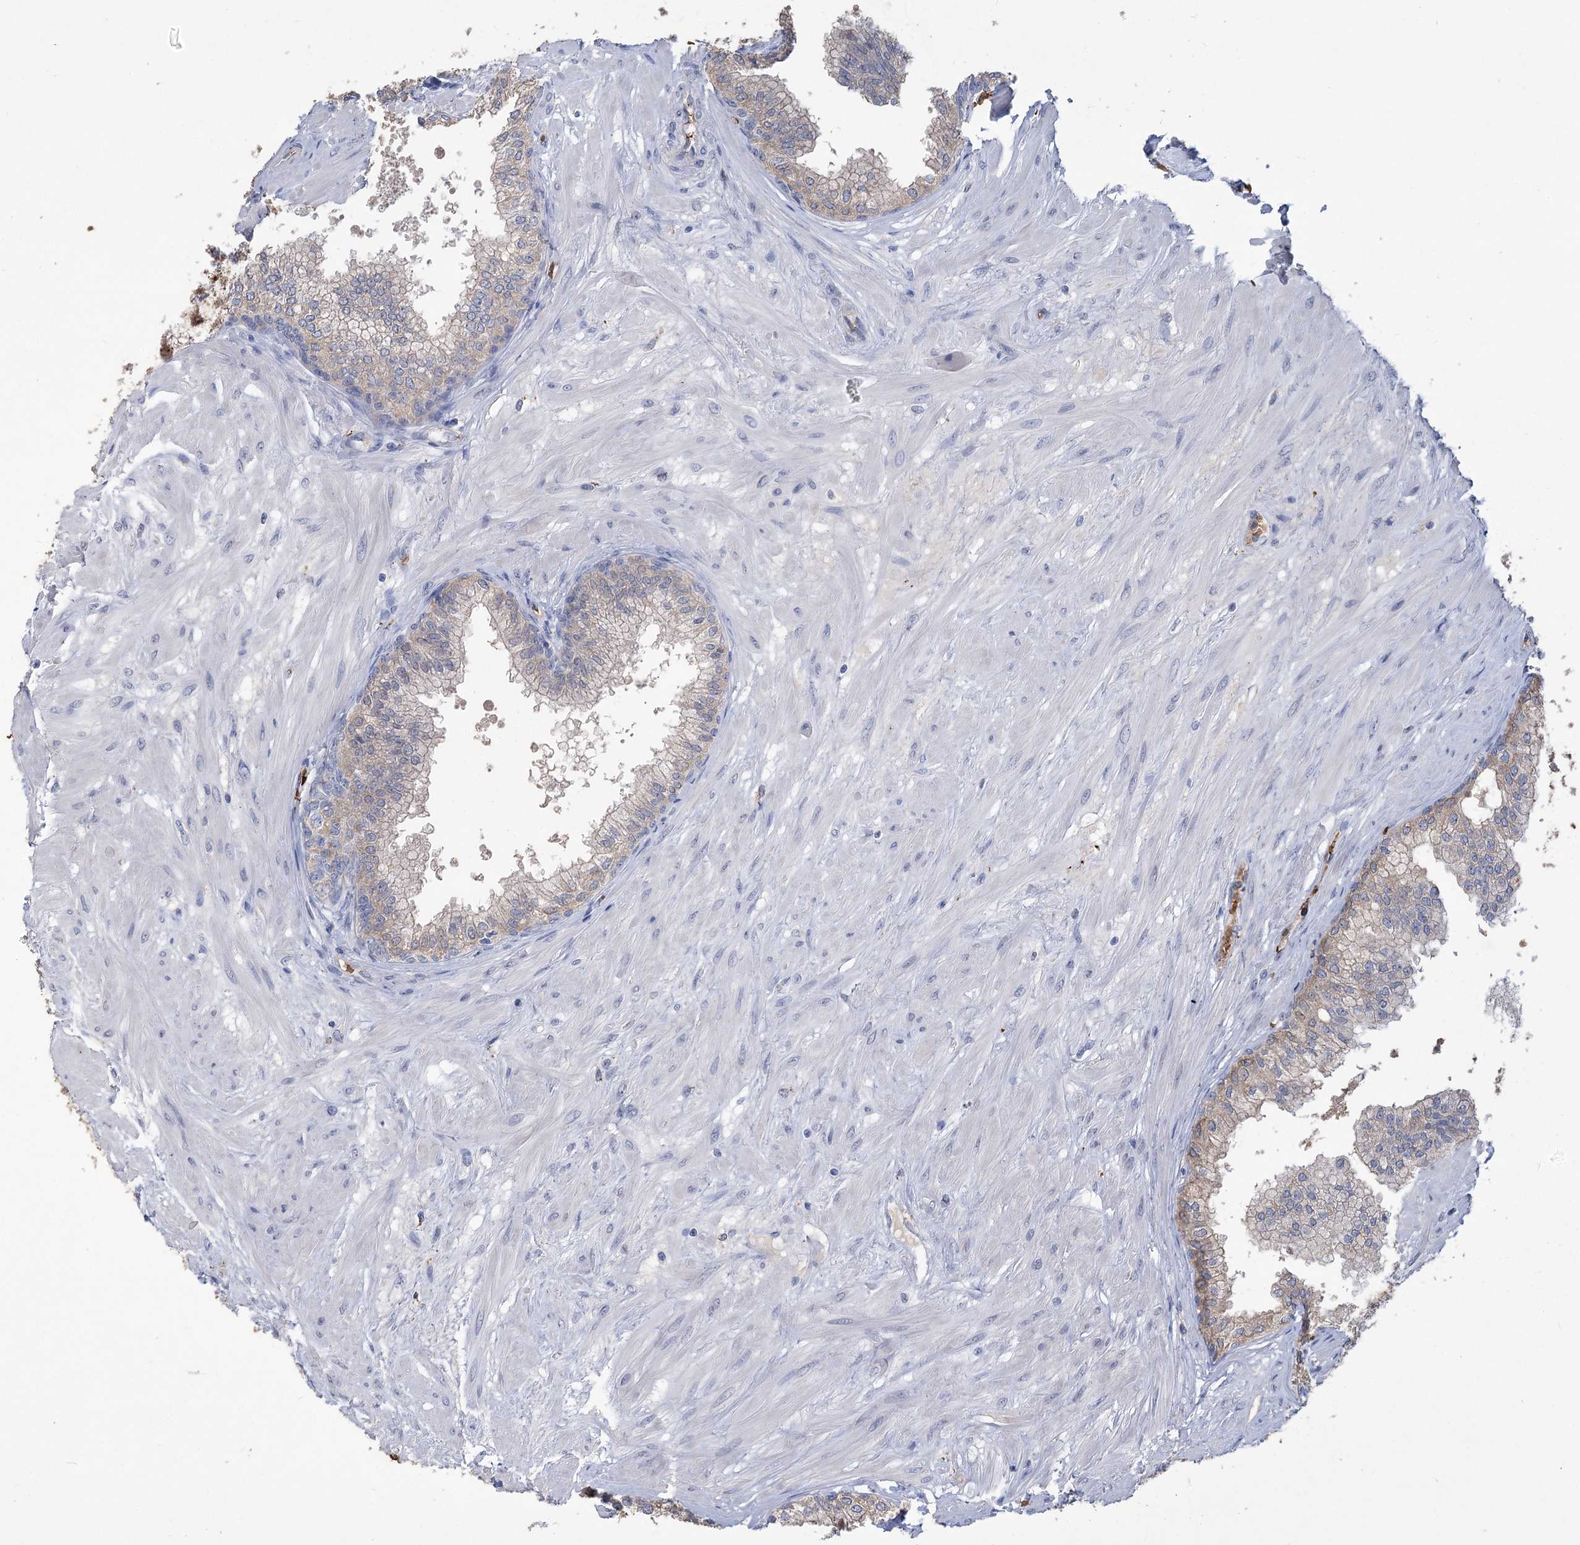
{"staining": {"intensity": "weak", "quantity": "25%-75%", "location": "cytoplasmic/membranous"}, "tissue": "prostate", "cell_type": "Glandular cells", "image_type": "normal", "snomed": [{"axis": "morphology", "description": "Normal tissue, NOS"}, {"axis": "topography", "description": "Prostate"}], "caption": "Weak cytoplasmic/membranous staining is present in about 25%-75% of glandular cells in benign prostate.", "gene": "HBA1", "patient": {"sex": "male", "age": 60}}